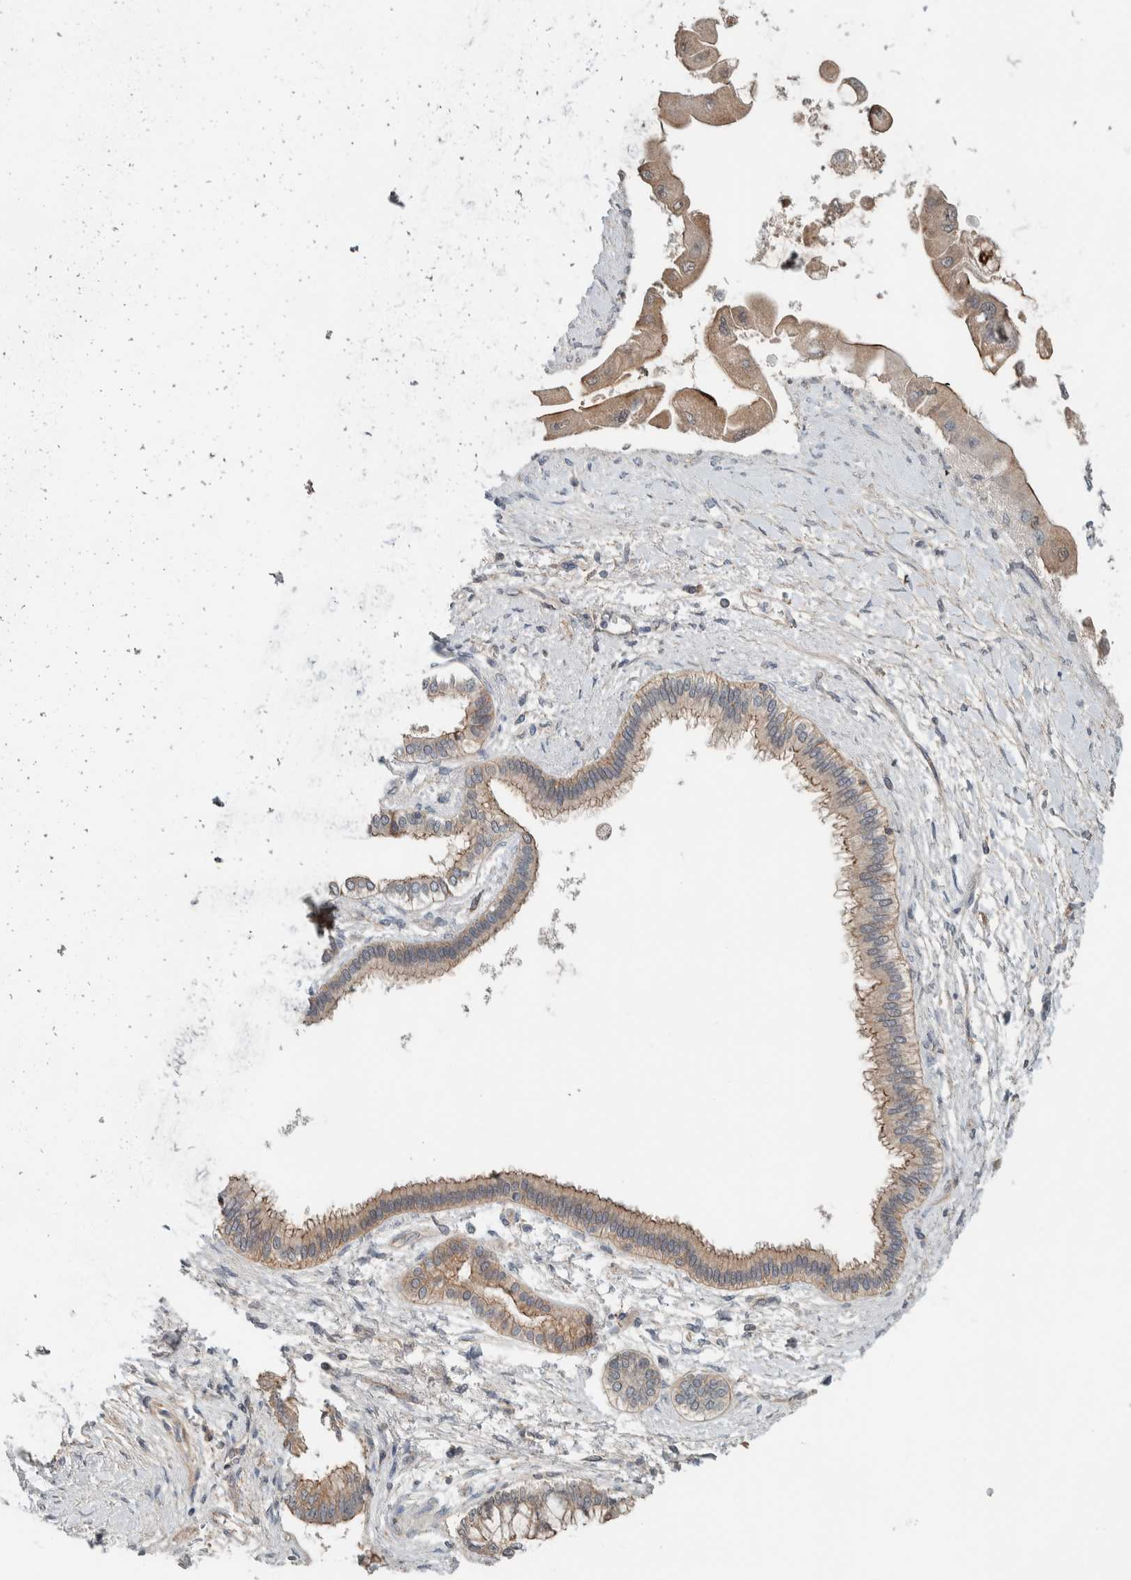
{"staining": {"intensity": "moderate", "quantity": ">75%", "location": "cytoplasmic/membranous"}, "tissue": "liver cancer", "cell_type": "Tumor cells", "image_type": "cancer", "snomed": [{"axis": "morphology", "description": "Cholangiocarcinoma"}, {"axis": "topography", "description": "Liver"}], "caption": "Tumor cells exhibit moderate cytoplasmic/membranous expression in about >75% of cells in liver cholangiocarcinoma. The staining is performed using DAB brown chromogen to label protein expression. The nuclei are counter-stained blue using hematoxylin.", "gene": "ARMC7", "patient": {"sex": "male", "age": 50}}